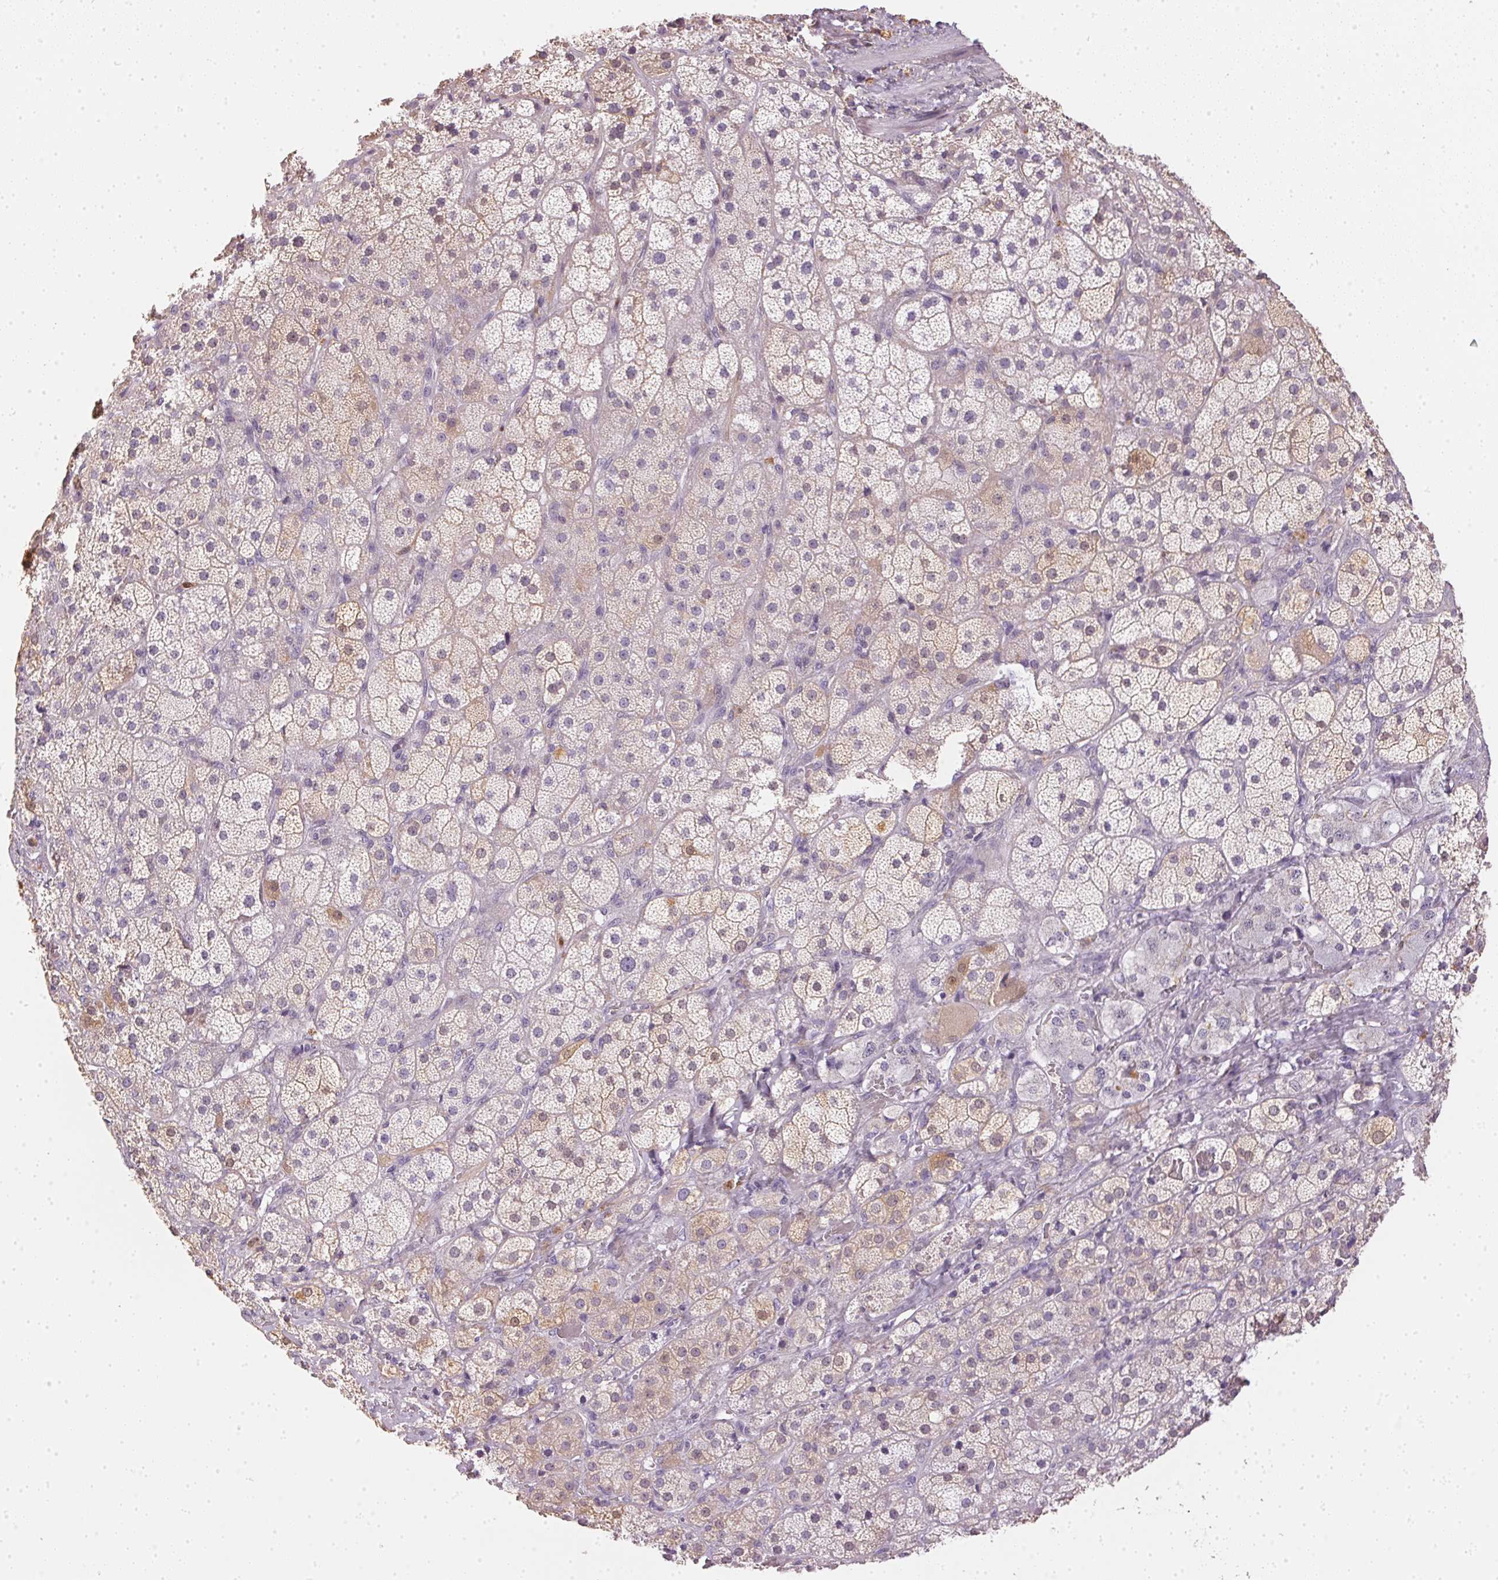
{"staining": {"intensity": "weak", "quantity": "25%-75%", "location": "cytoplasmic/membranous"}, "tissue": "adrenal gland", "cell_type": "Glandular cells", "image_type": "normal", "snomed": [{"axis": "morphology", "description": "Normal tissue, NOS"}, {"axis": "topography", "description": "Adrenal gland"}], "caption": "The micrograph reveals immunohistochemical staining of unremarkable adrenal gland. There is weak cytoplasmic/membranous staining is seen in approximately 25%-75% of glandular cells.", "gene": "S100A3", "patient": {"sex": "male", "age": 57}}